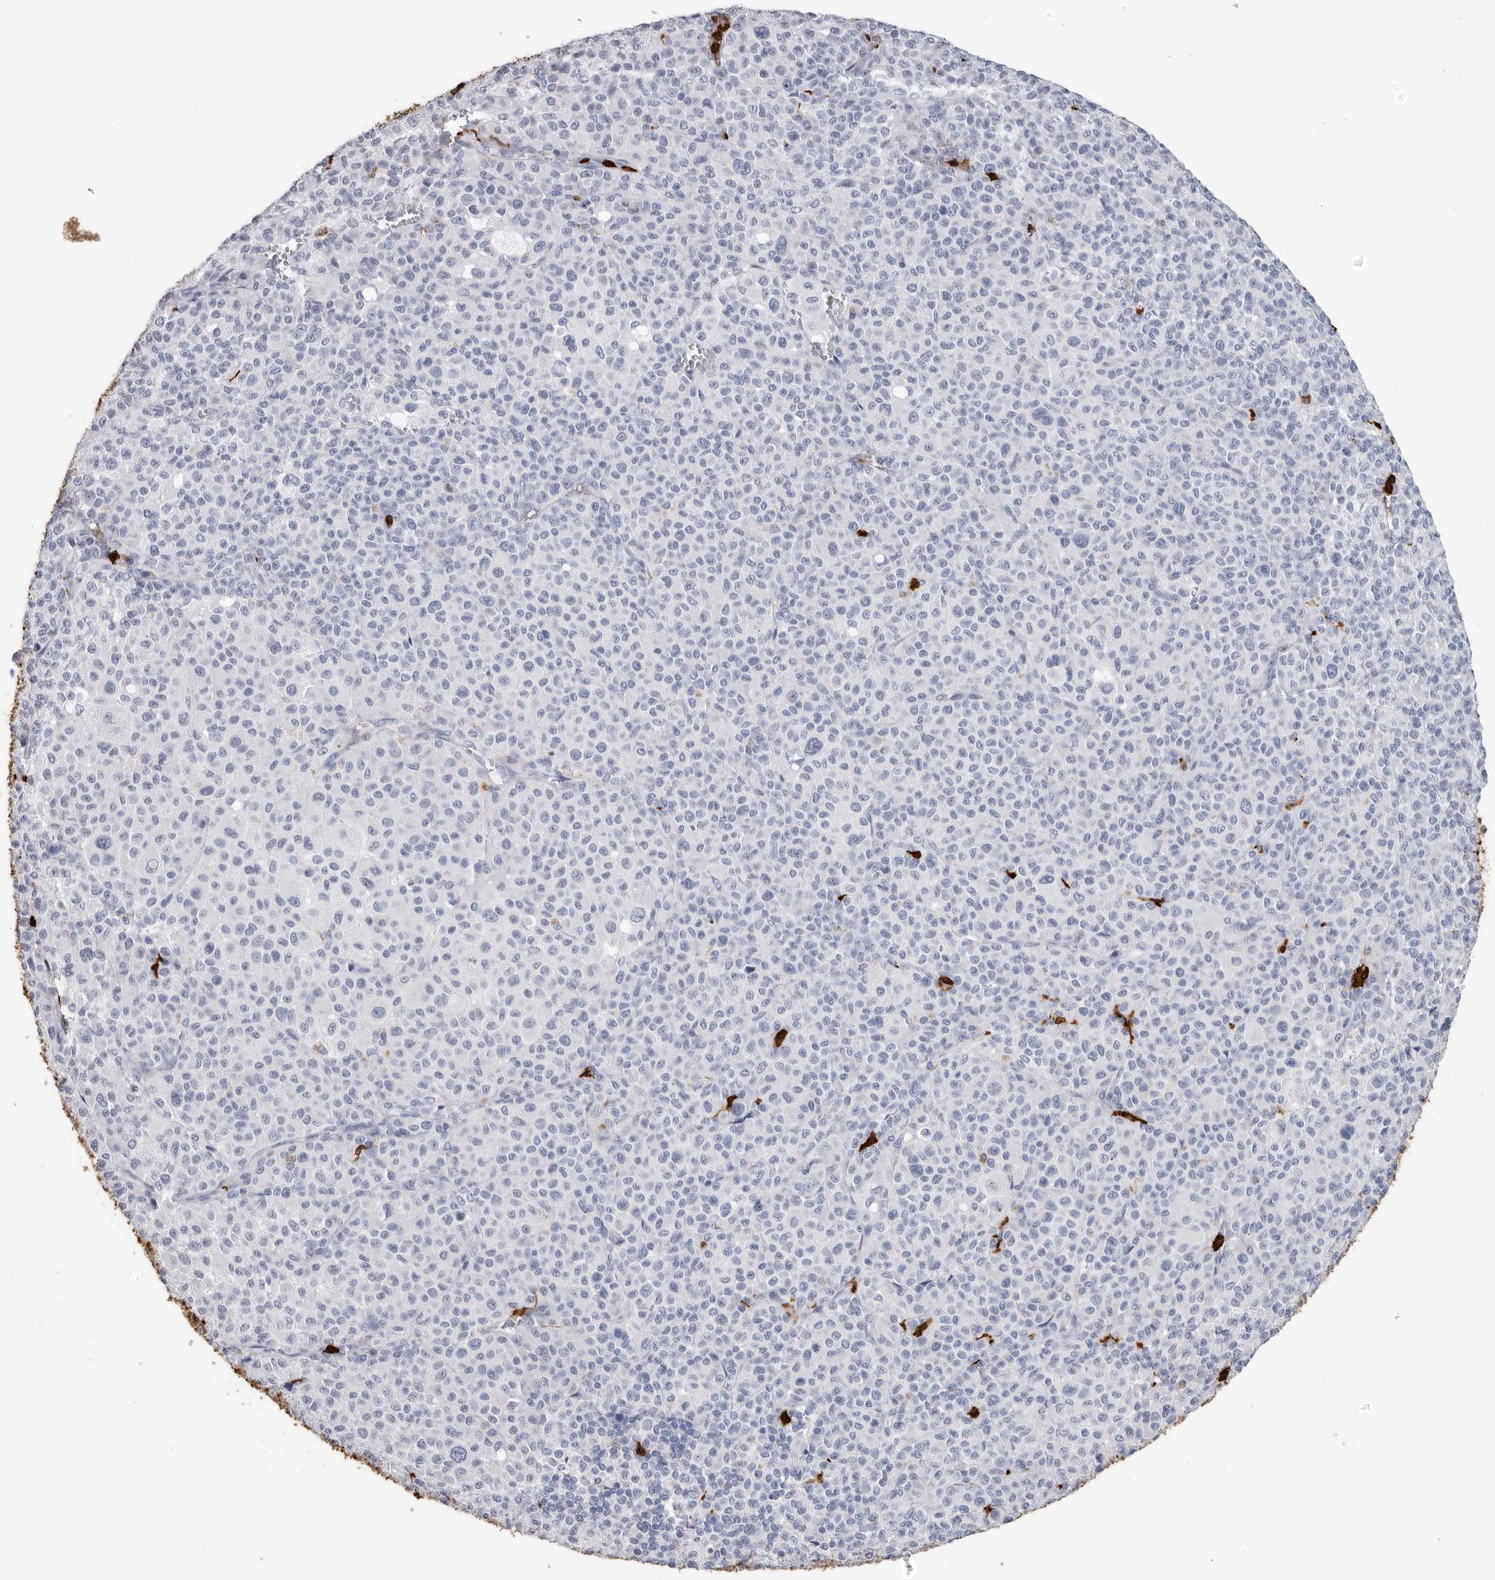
{"staining": {"intensity": "negative", "quantity": "none", "location": "none"}, "tissue": "melanoma", "cell_type": "Tumor cells", "image_type": "cancer", "snomed": [{"axis": "morphology", "description": "Malignant melanoma, Metastatic site"}, {"axis": "topography", "description": "Skin"}], "caption": "Human melanoma stained for a protein using immunohistochemistry shows no expression in tumor cells.", "gene": "CYB561D1", "patient": {"sex": "female", "age": 74}}